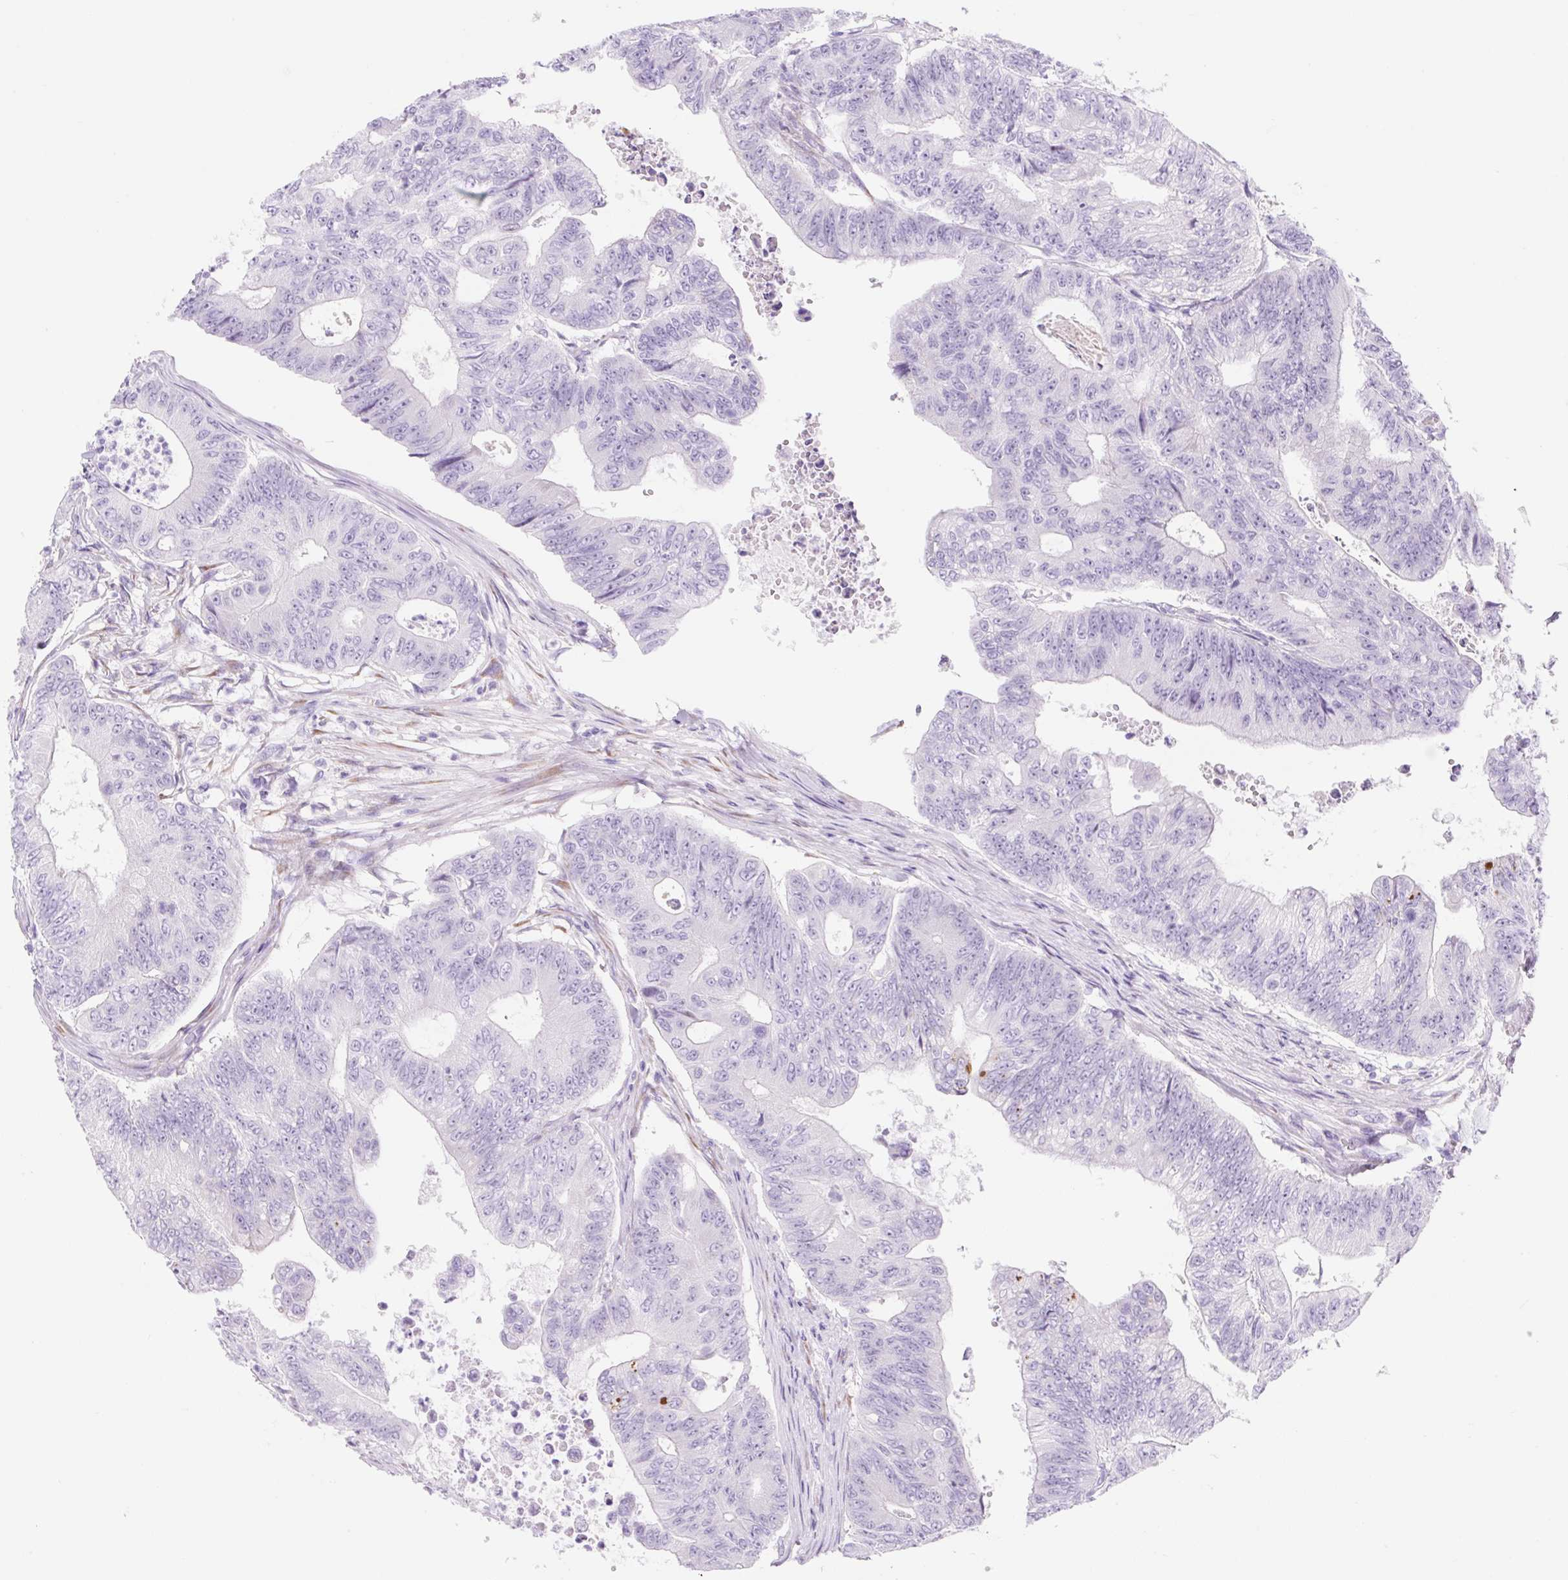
{"staining": {"intensity": "negative", "quantity": "none", "location": "none"}, "tissue": "colorectal cancer", "cell_type": "Tumor cells", "image_type": "cancer", "snomed": [{"axis": "morphology", "description": "Adenocarcinoma, NOS"}, {"axis": "topography", "description": "Colon"}], "caption": "The IHC micrograph has no significant positivity in tumor cells of colorectal cancer (adenocarcinoma) tissue. The staining is performed using DAB brown chromogen with nuclei counter-stained in using hematoxylin.", "gene": "ZNF121", "patient": {"sex": "female", "age": 48}}